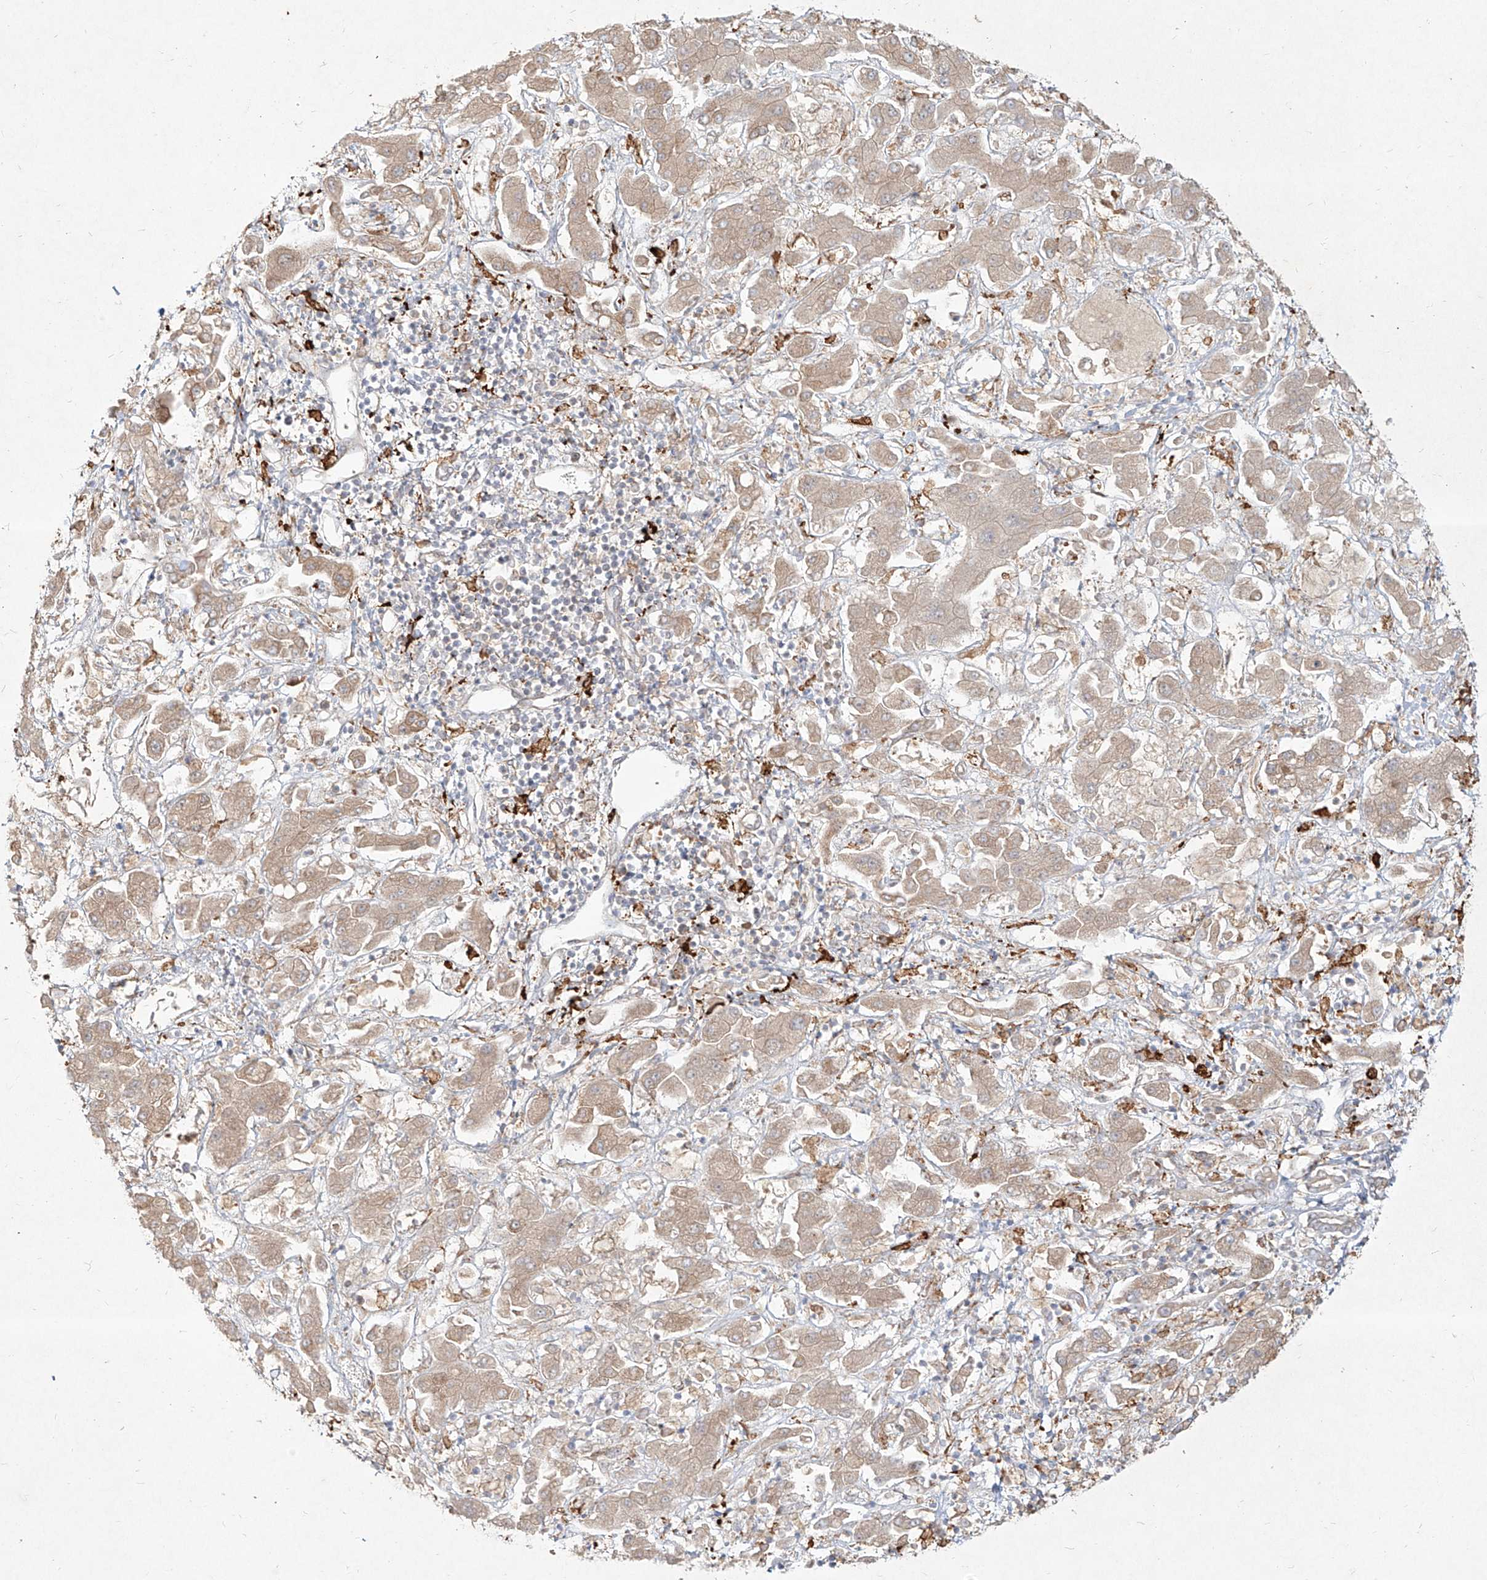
{"staining": {"intensity": "weak", "quantity": "<25%", "location": "cytoplasmic/membranous"}, "tissue": "liver cancer", "cell_type": "Tumor cells", "image_type": "cancer", "snomed": [{"axis": "morphology", "description": "Cholangiocarcinoma"}, {"axis": "topography", "description": "Liver"}], "caption": "DAB immunohistochemical staining of human liver cholangiocarcinoma shows no significant expression in tumor cells.", "gene": "CD209", "patient": {"sex": "male", "age": 50}}